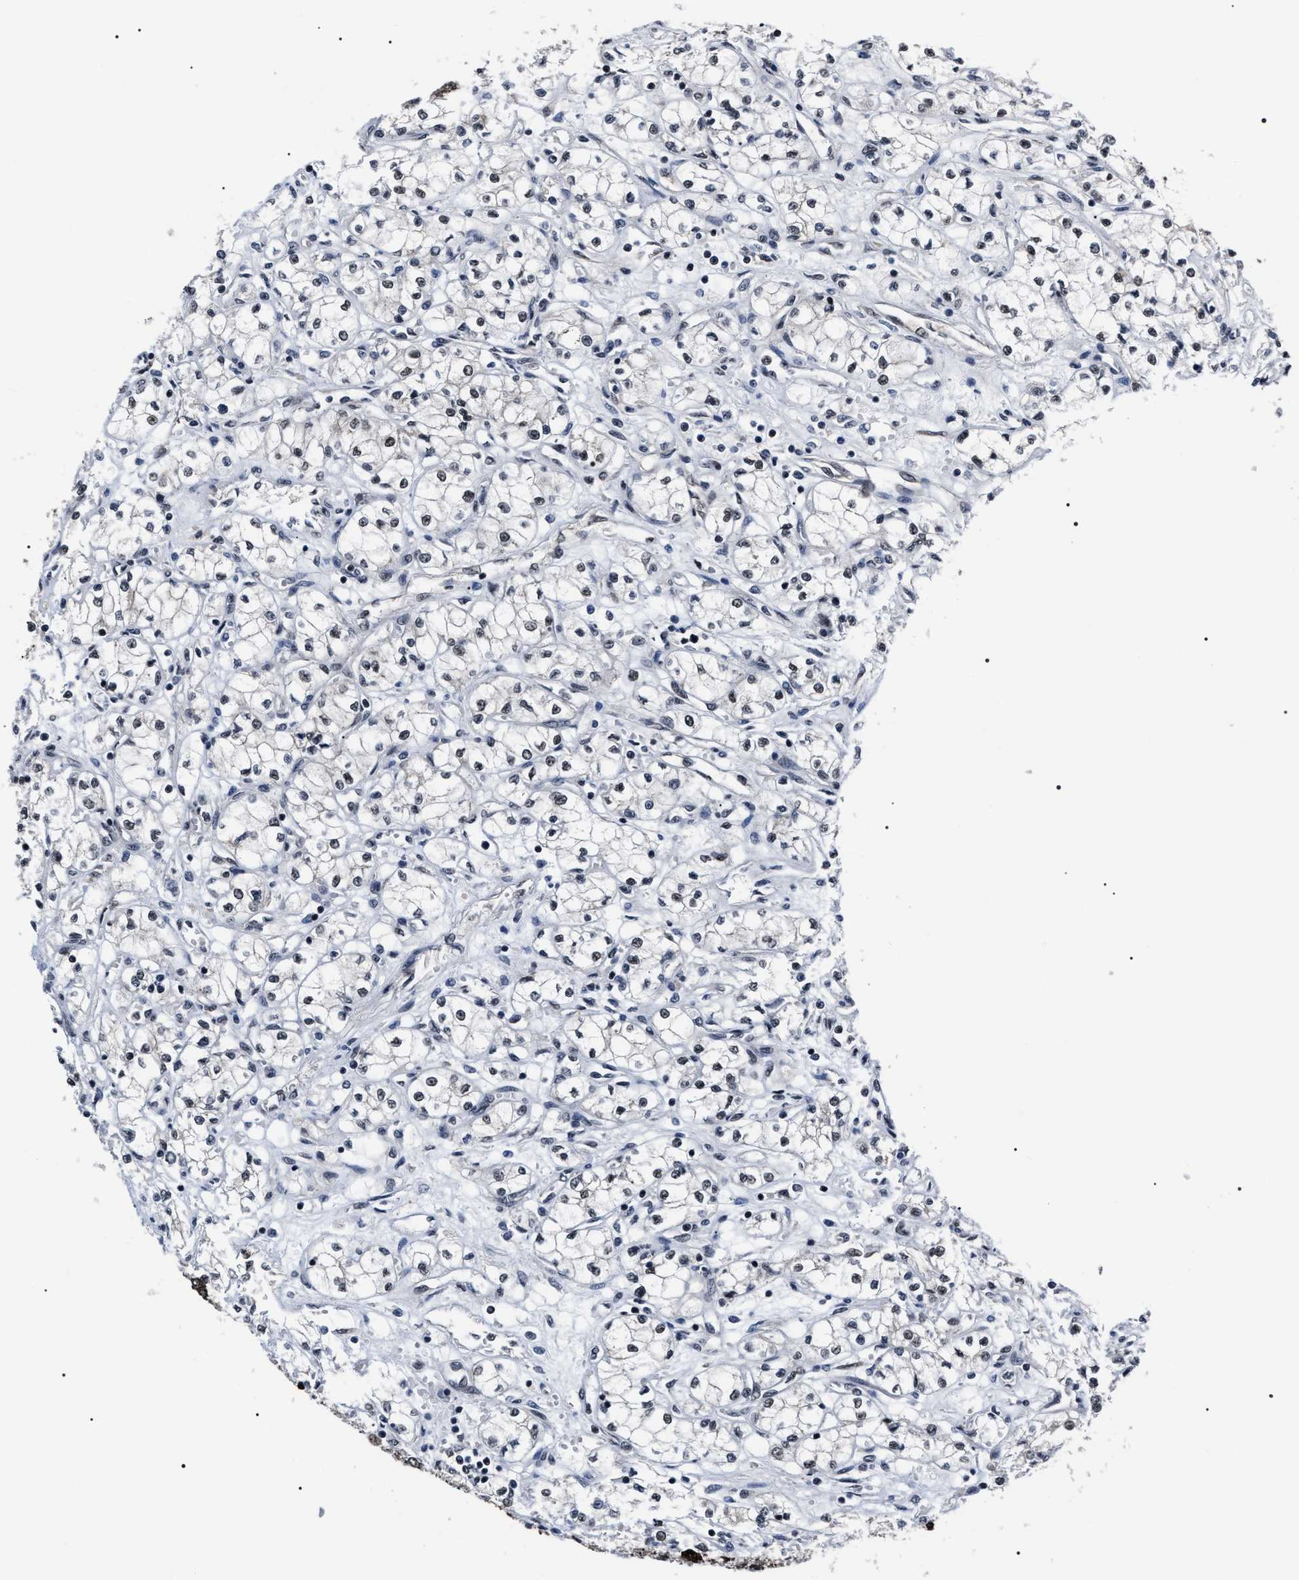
{"staining": {"intensity": "weak", "quantity": "25%-75%", "location": "nuclear"}, "tissue": "renal cancer", "cell_type": "Tumor cells", "image_type": "cancer", "snomed": [{"axis": "morphology", "description": "Normal tissue, NOS"}, {"axis": "morphology", "description": "Adenocarcinoma, NOS"}, {"axis": "topography", "description": "Kidney"}], "caption": "Protein expression analysis of renal adenocarcinoma displays weak nuclear expression in approximately 25%-75% of tumor cells. (DAB (3,3'-diaminobenzidine) IHC with brightfield microscopy, high magnification).", "gene": "CSNK2A1", "patient": {"sex": "male", "age": 59}}